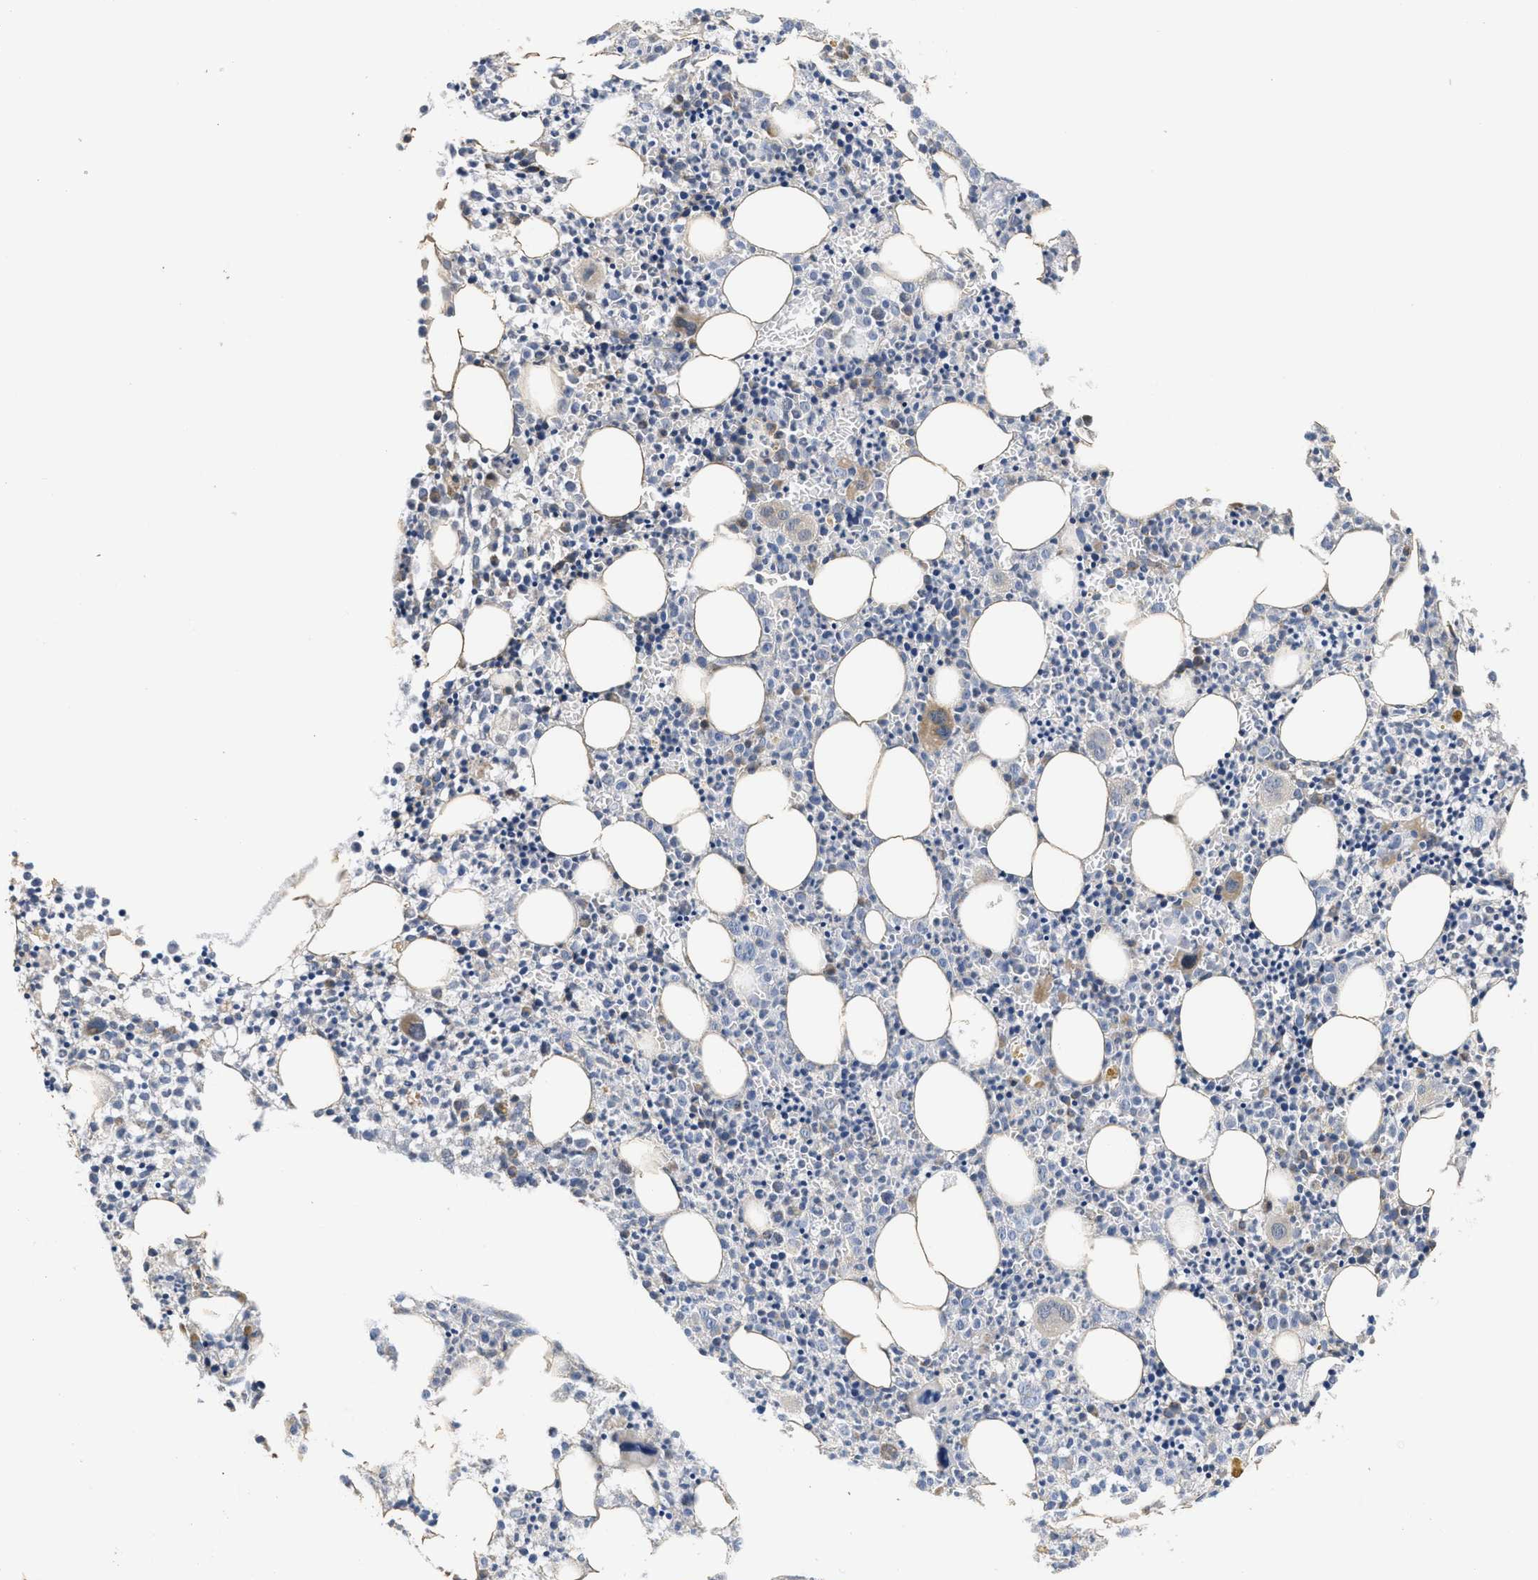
{"staining": {"intensity": "moderate", "quantity": ">75%", "location": "cytoplasmic/membranous,nuclear"}, "tissue": "bone marrow", "cell_type": "Hematopoietic cells", "image_type": "normal", "snomed": [{"axis": "morphology", "description": "Normal tissue, NOS"}, {"axis": "morphology", "description": "Inflammation, NOS"}, {"axis": "topography", "description": "Bone marrow"}], "caption": "A brown stain highlights moderate cytoplasmic/membranous,nuclear positivity of a protein in hematopoietic cells of unremarkable human bone marrow.", "gene": "CDPF1", "patient": {"sex": "male", "age": 25}}